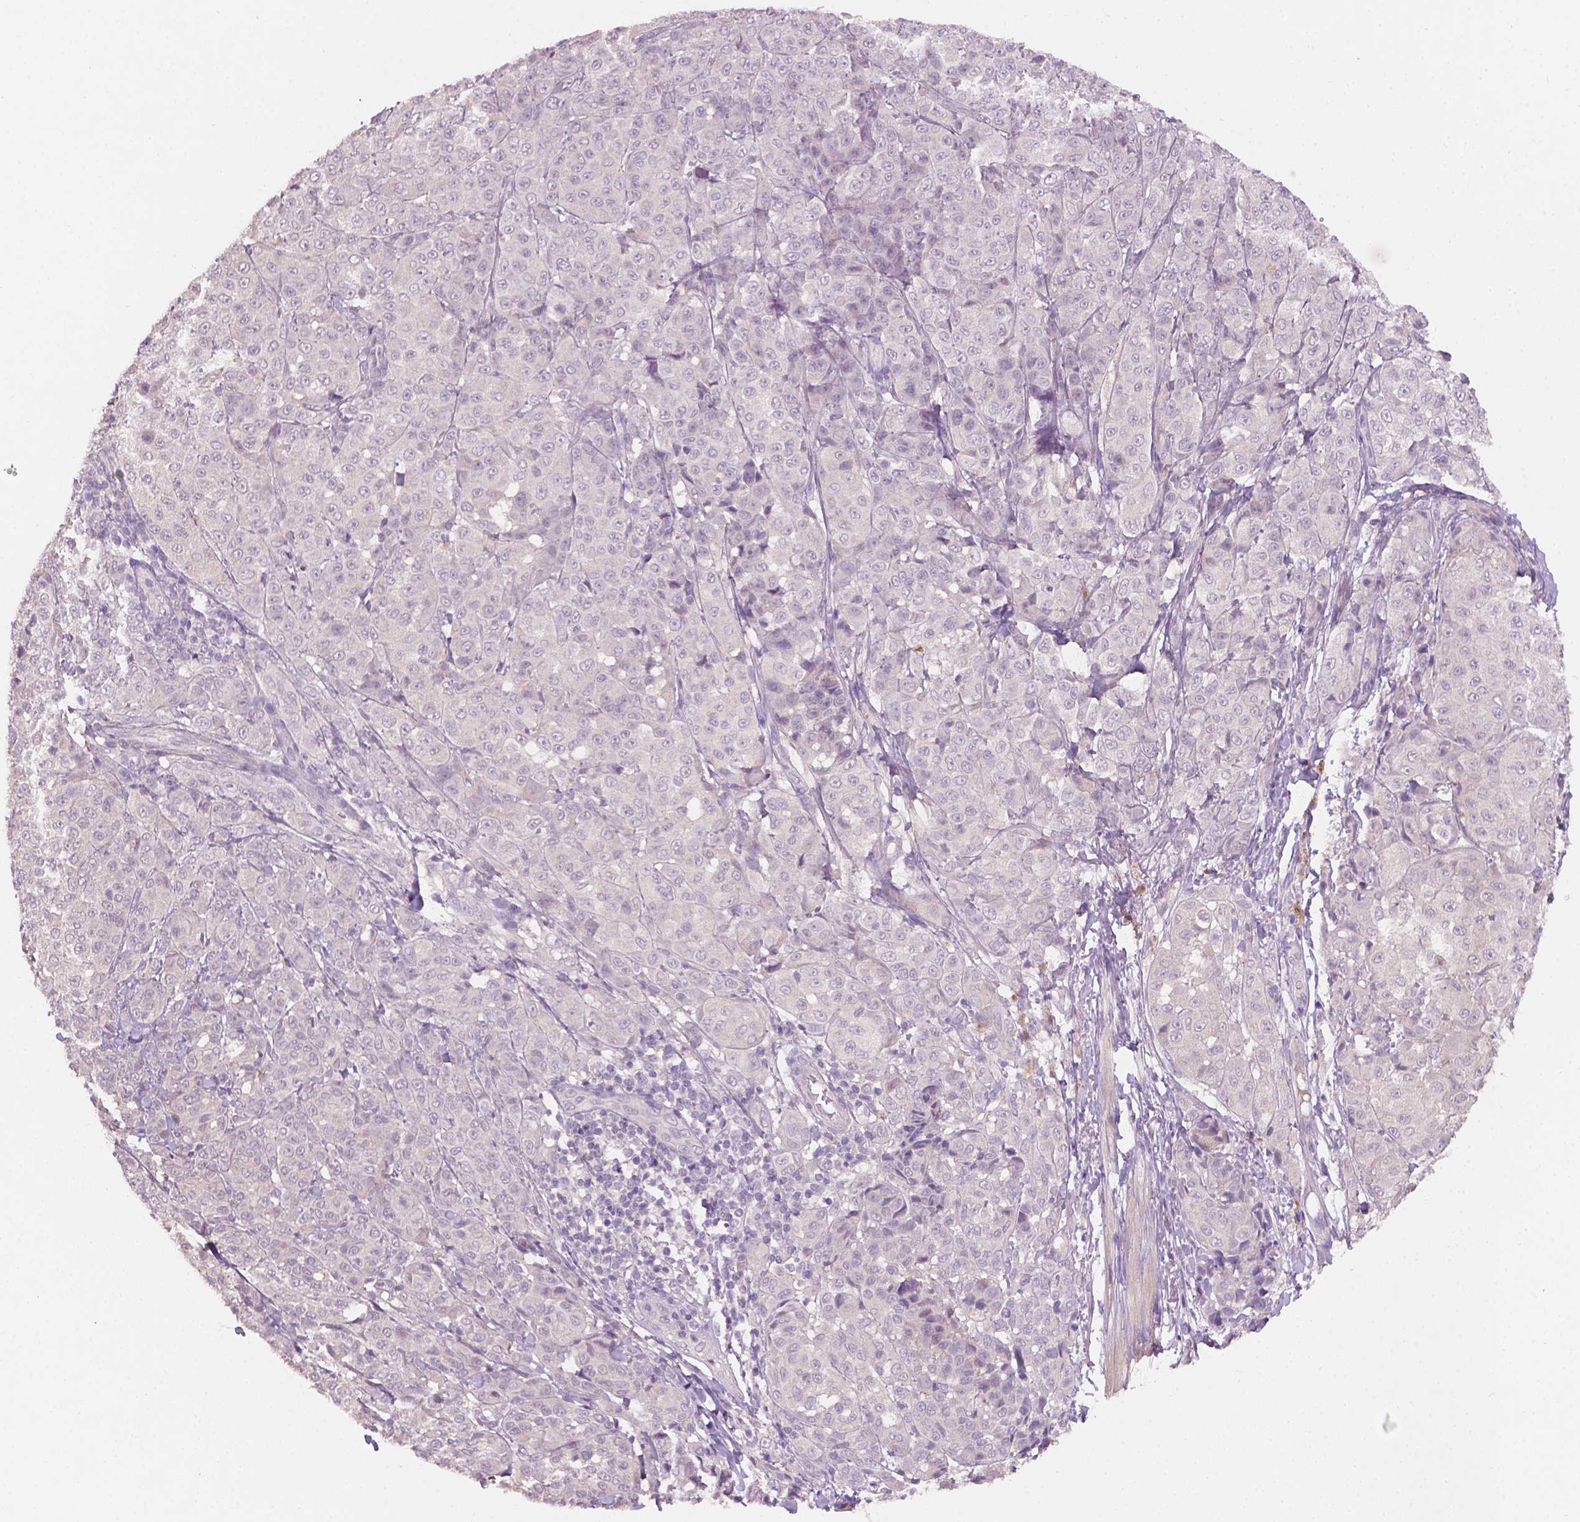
{"staining": {"intensity": "negative", "quantity": "none", "location": "none"}, "tissue": "melanoma", "cell_type": "Tumor cells", "image_type": "cancer", "snomed": [{"axis": "morphology", "description": "Malignant melanoma, NOS"}, {"axis": "topography", "description": "Skin"}], "caption": "A micrograph of malignant melanoma stained for a protein displays no brown staining in tumor cells. Brightfield microscopy of IHC stained with DAB (3,3'-diaminobenzidine) (brown) and hematoxylin (blue), captured at high magnification.", "gene": "KRT17", "patient": {"sex": "male", "age": 89}}